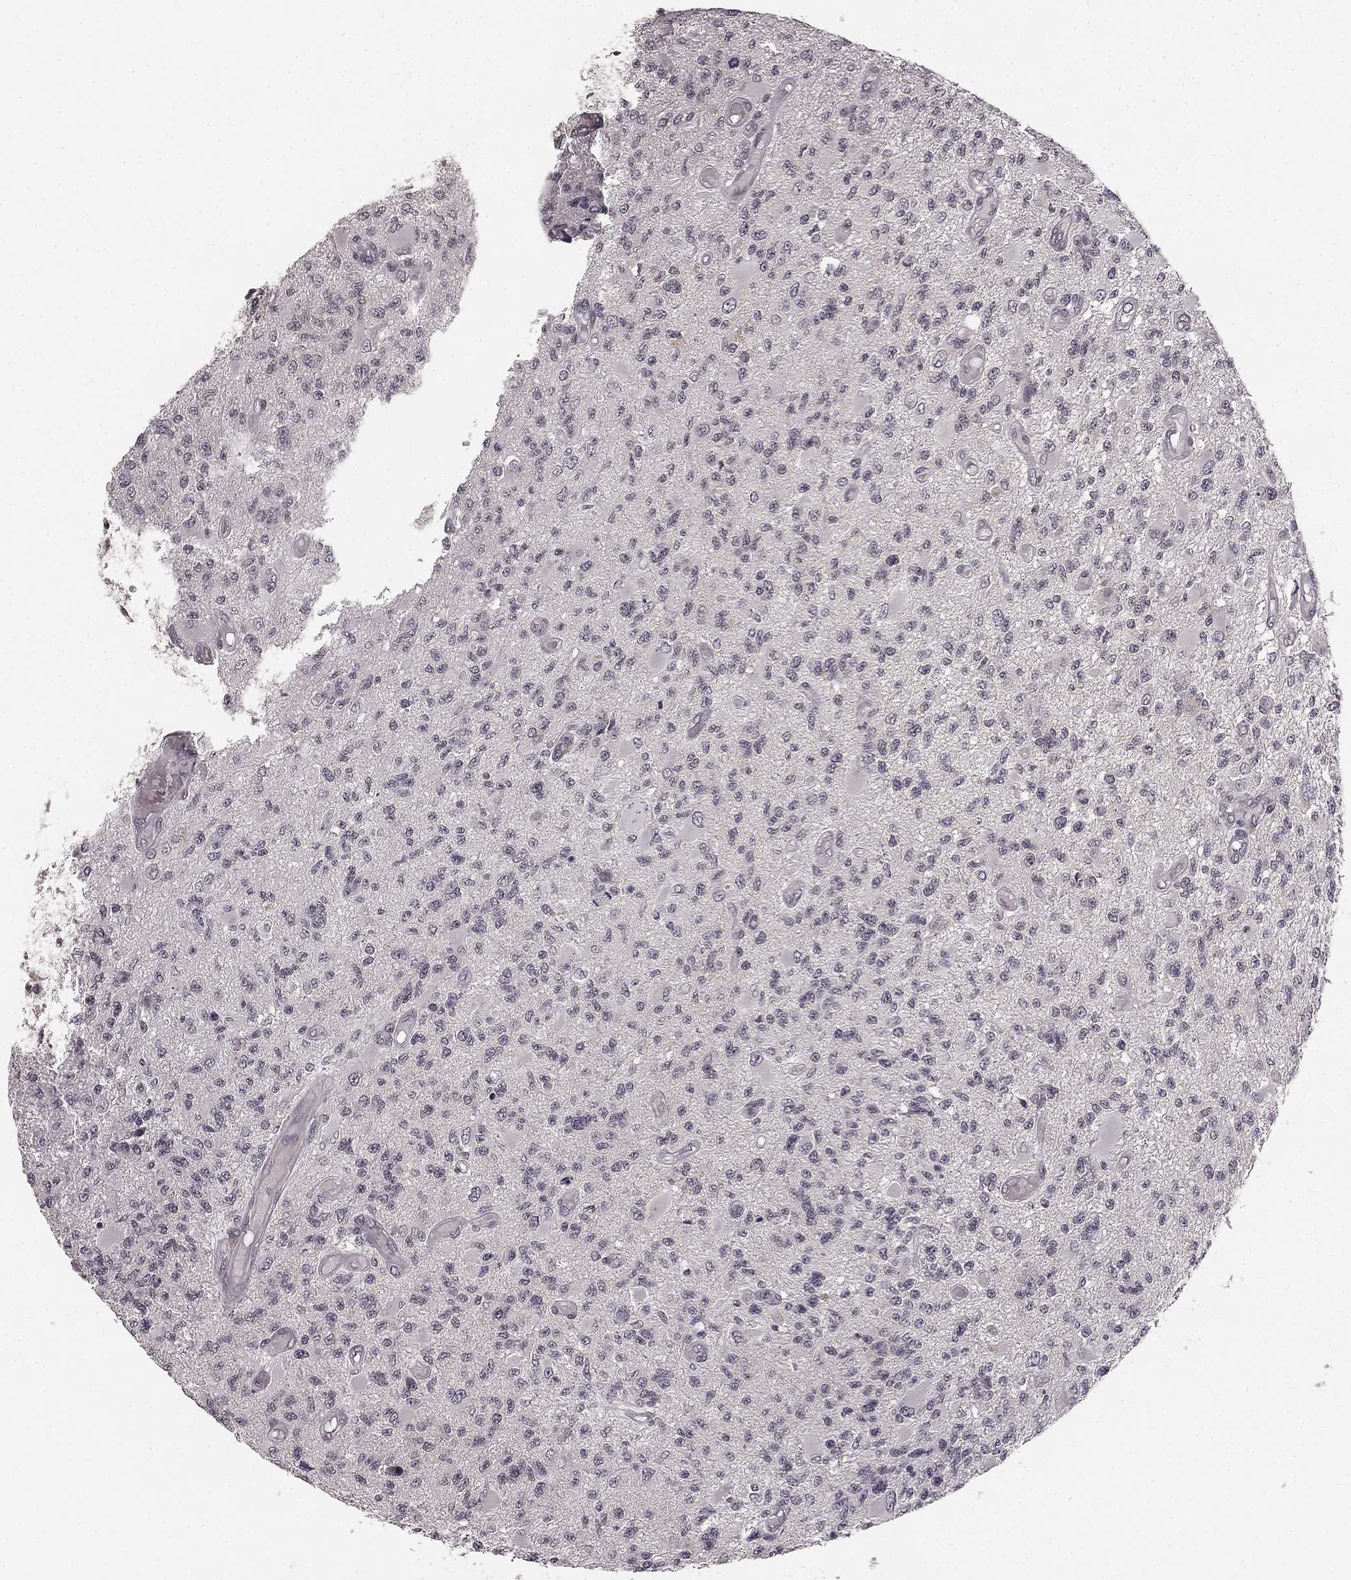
{"staining": {"intensity": "negative", "quantity": "none", "location": "none"}, "tissue": "glioma", "cell_type": "Tumor cells", "image_type": "cancer", "snomed": [{"axis": "morphology", "description": "Glioma, malignant, High grade"}, {"axis": "topography", "description": "Brain"}], "caption": "This is a image of immunohistochemistry (IHC) staining of glioma, which shows no expression in tumor cells.", "gene": "HCN4", "patient": {"sex": "female", "age": 63}}